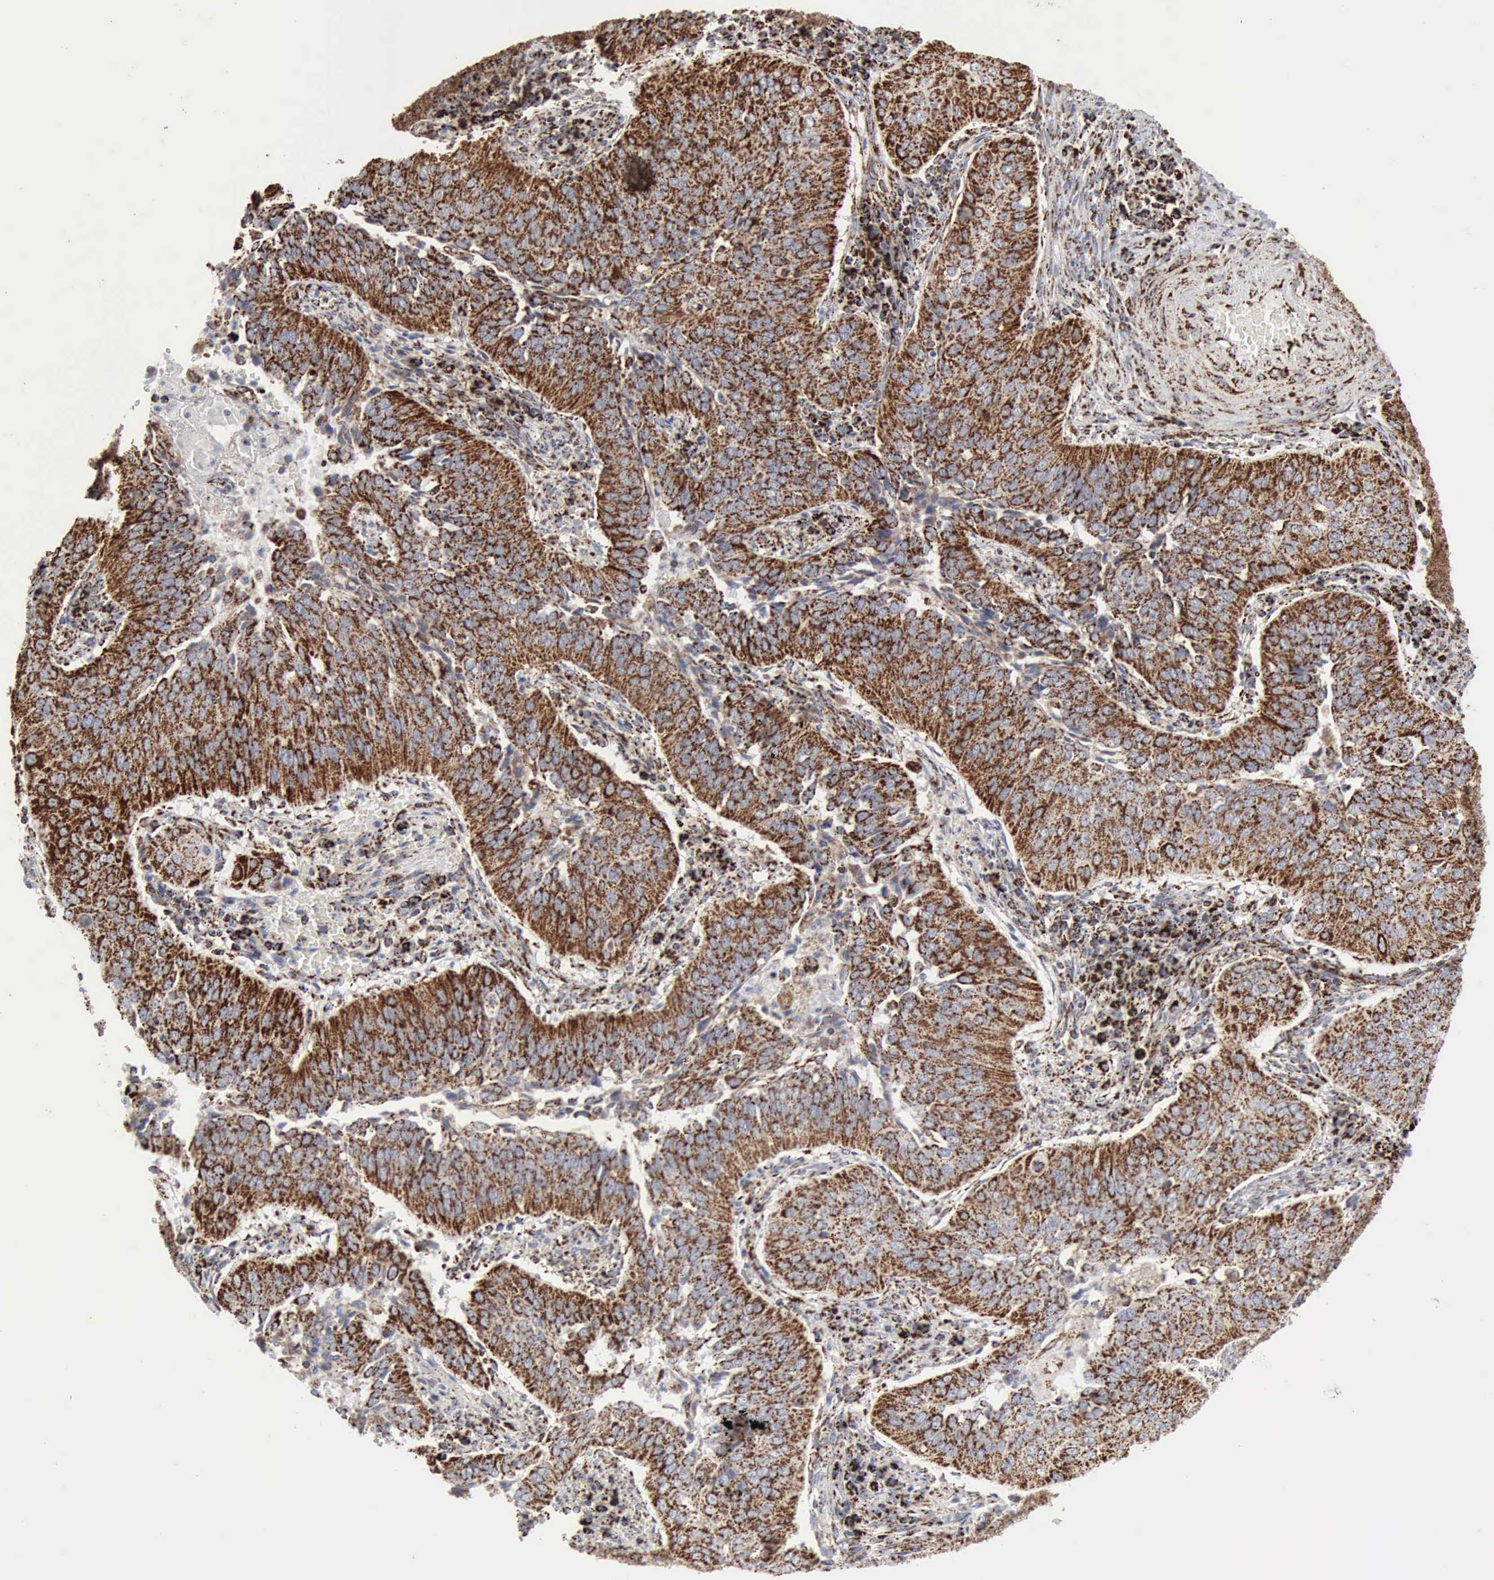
{"staining": {"intensity": "strong", "quantity": ">75%", "location": "cytoplasmic/membranous"}, "tissue": "cervical cancer", "cell_type": "Tumor cells", "image_type": "cancer", "snomed": [{"axis": "morphology", "description": "Squamous cell carcinoma, NOS"}, {"axis": "topography", "description": "Cervix"}], "caption": "DAB (3,3'-diaminobenzidine) immunohistochemical staining of human cervical cancer (squamous cell carcinoma) exhibits strong cytoplasmic/membranous protein staining in about >75% of tumor cells.", "gene": "ACO2", "patient": {"sex": "female", "age": 39}}